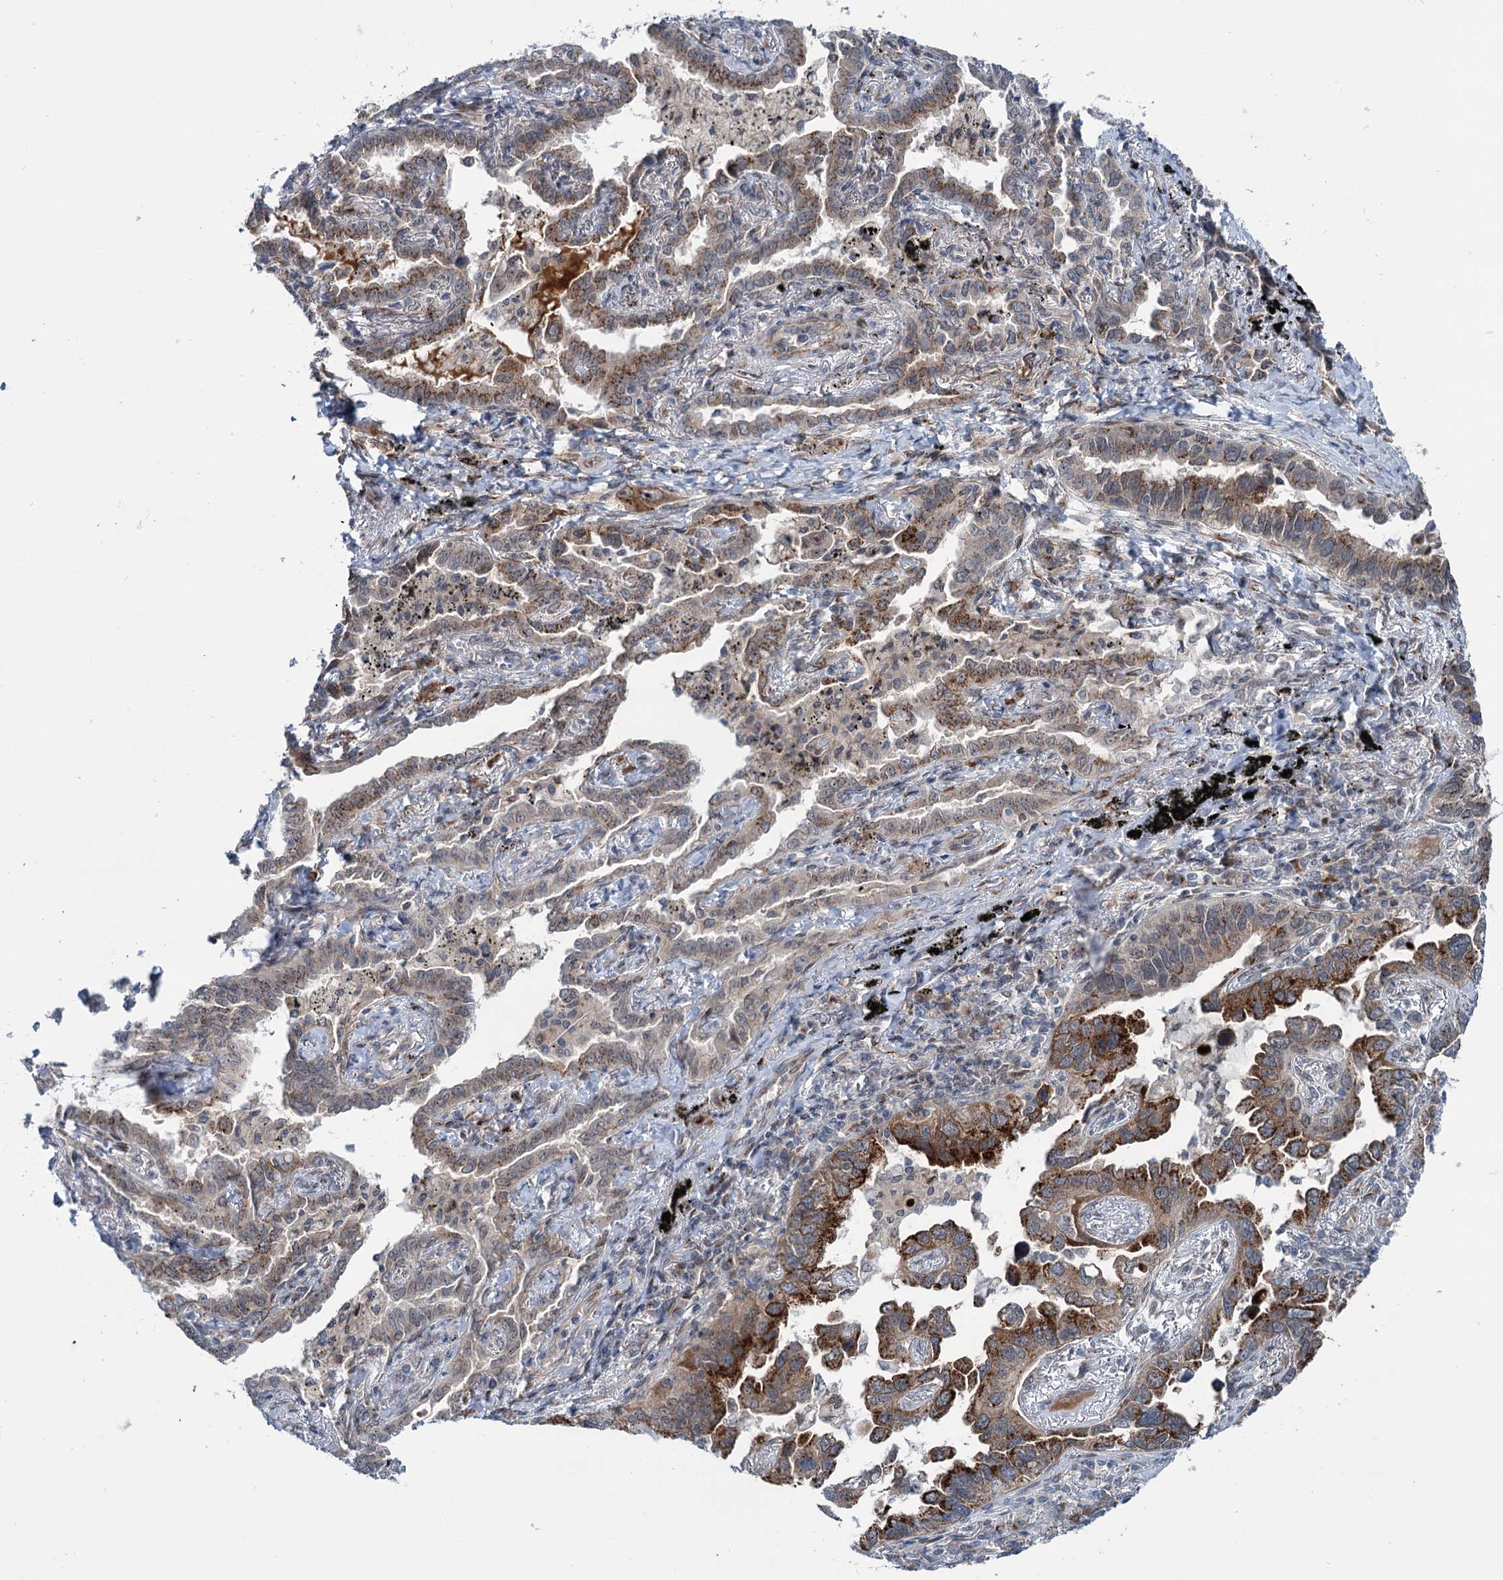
{"staining": {"intensity": "strong", "quantity": "<25%", "location": "cytoplasmic/membranous"}, "tissue": "lung cancer", "cell_type": "Tumor cells", "image_type": "cancer", "snomed": [{"axis": "morphology", "description": "Adenocarcinoma, NOS"}, {"axis": "topography", "description": "Lung"}], "caption": "A brown stain shows strong cytoplasmic/membranous positivity of a protein in lung cancer (adenocarcinoma) tumor cells.", "gene": "ELP4", "patient": {"sex": "male", "age": 67}}